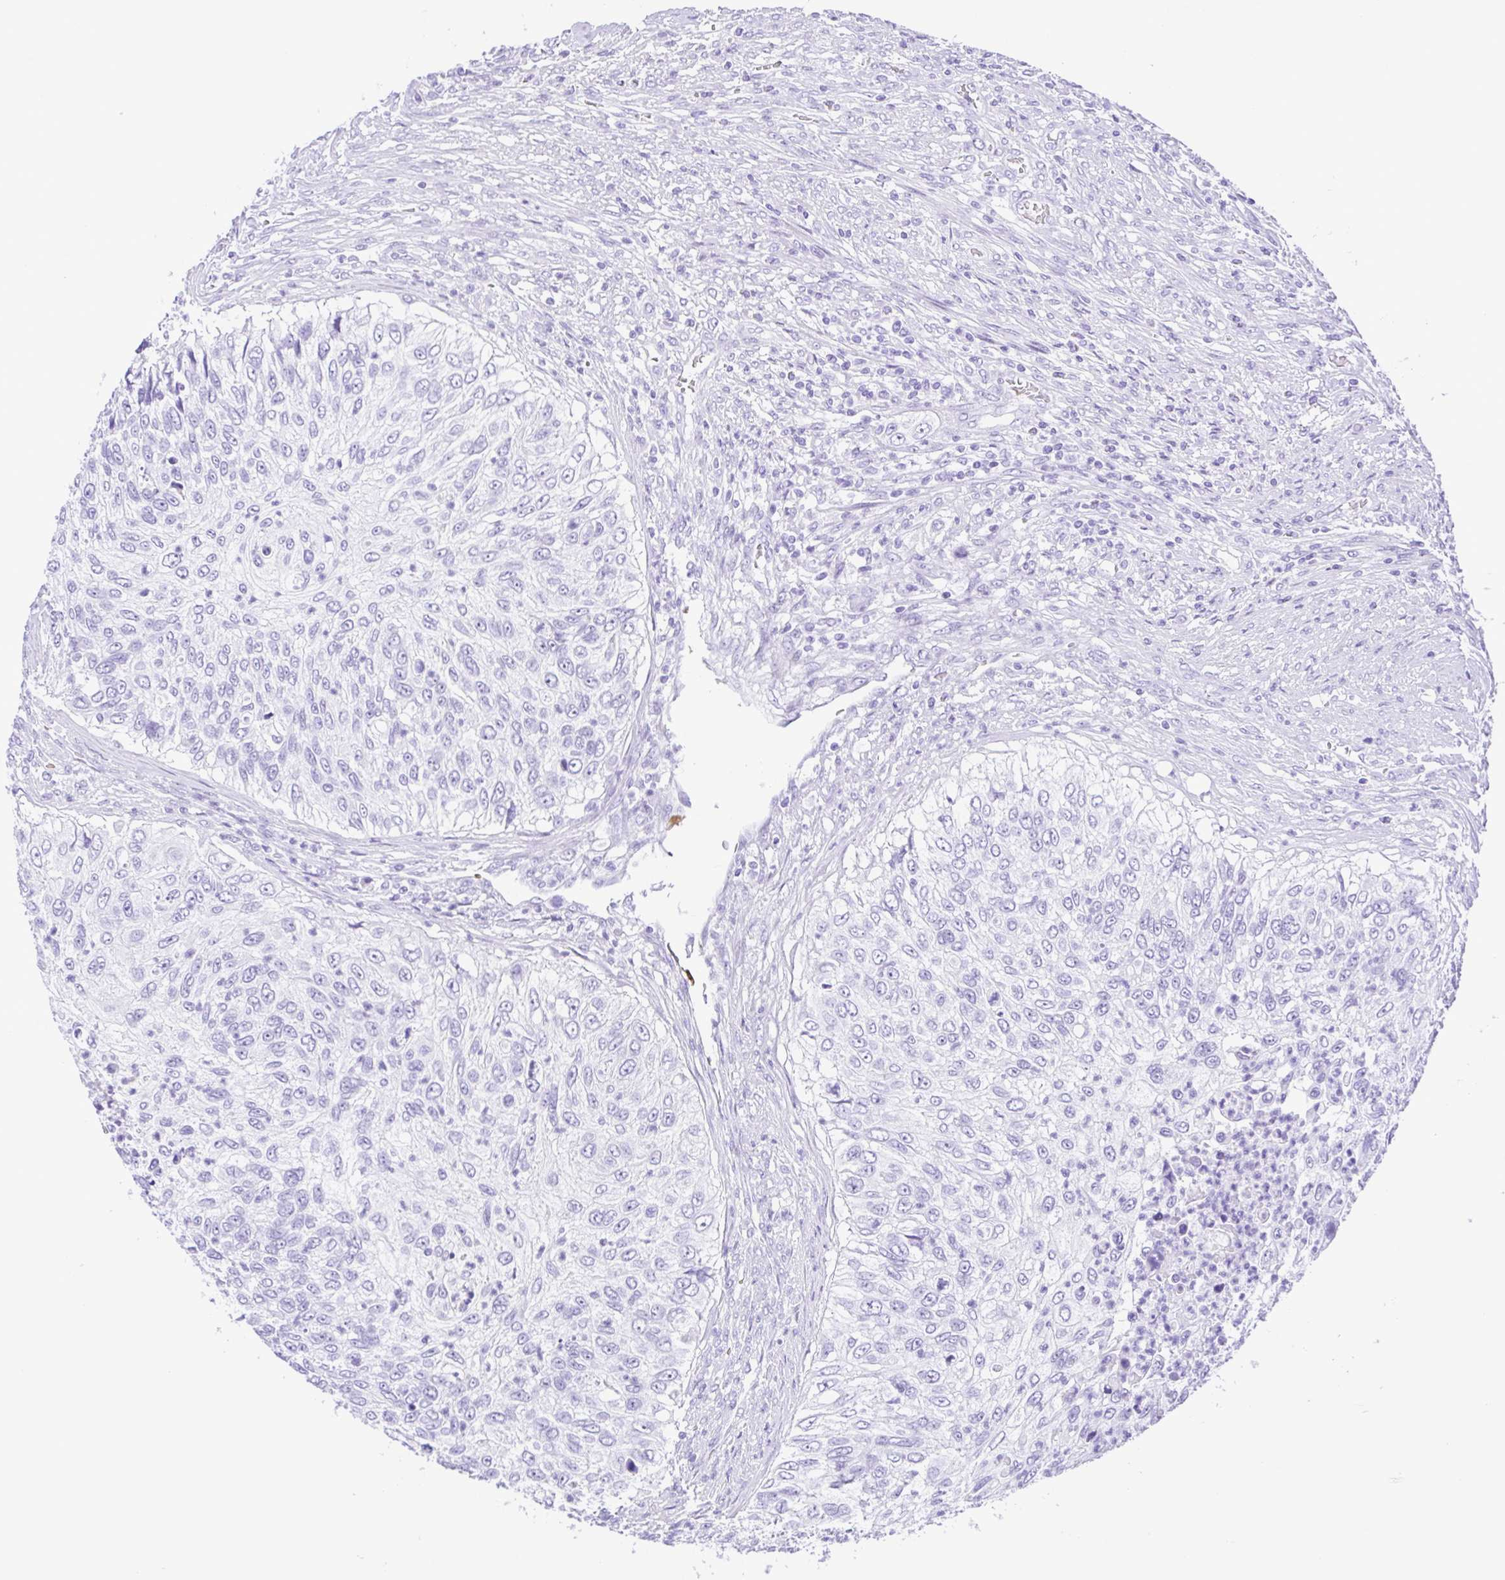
{"staining": {"intensity": "negative", "quantity": "none", "location": "none"}, "tissue": "urothelial cancer", "cell_type": "Tumor cells", "image_type": "cancer", "snomed": [{"axis": "morphology", "description": "Urothelial carcinoma, High grade"}, {"axis": "topography", "description": "Urinary bladder"}], "caption": "A high-resolution photomicrograph shows IHC staining of high-grade urothelial carcinoma, which displays no significant staining in tumor cells.", "gene": "SYT1", "patient": {"sex": "female", "age": 60}}